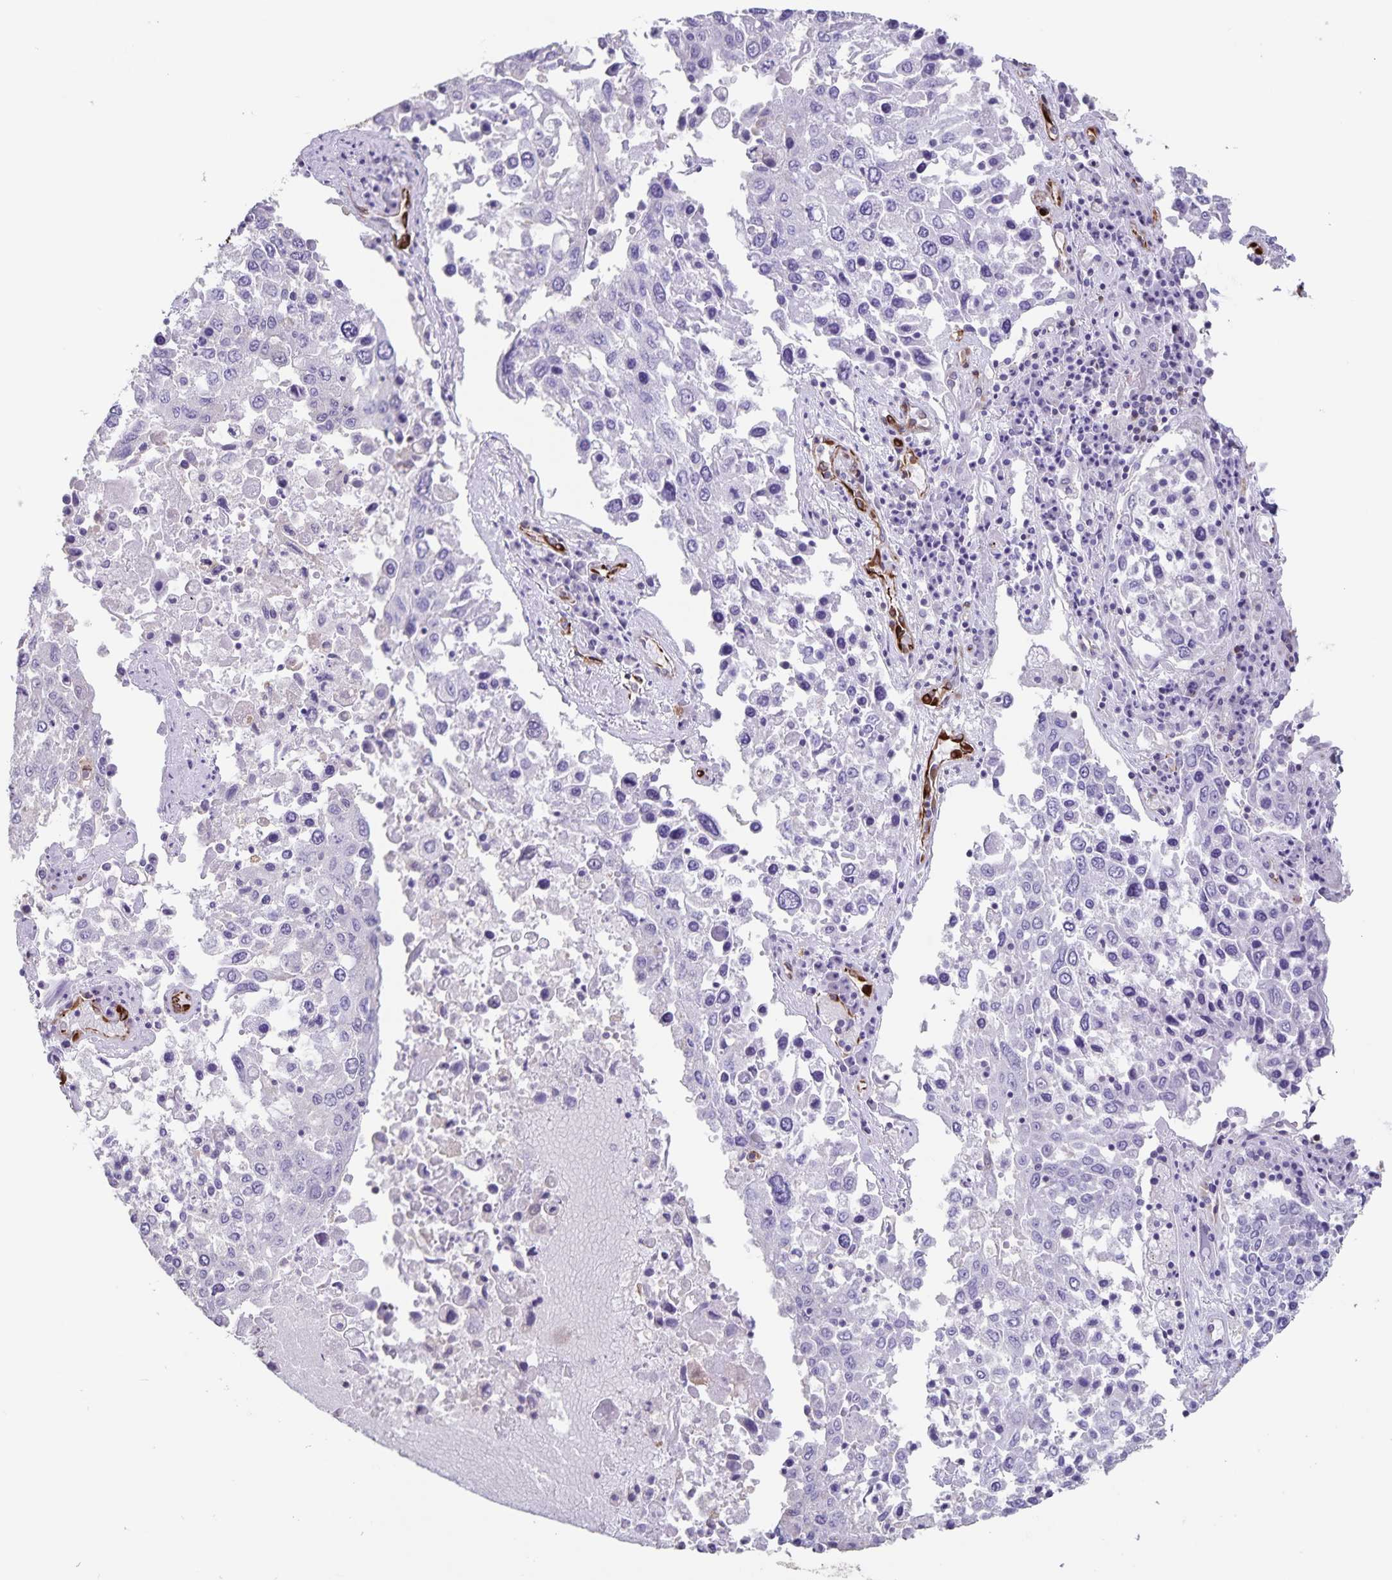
{"staining": {"intensity": "negative", "quantity": "none", "location": "none"}, "tissue": "lung cancer", "cell_type": "Tumor cells", "image_type": "cancer", "snomed": [{"axis": "morphology", "description": "Squamous cell carcinoma, NOS"}, {"axis": "topography", "description": "Lung"}], "caption": "Immunohistochemistry image of neoplastic tissue: human lung cancer stained with DAB (3,3'-diaminobenzidine) shows no significant protein staining in tumor cells.", "gene": "SYNM", "patient": {"sex": "male", "age": 65}}